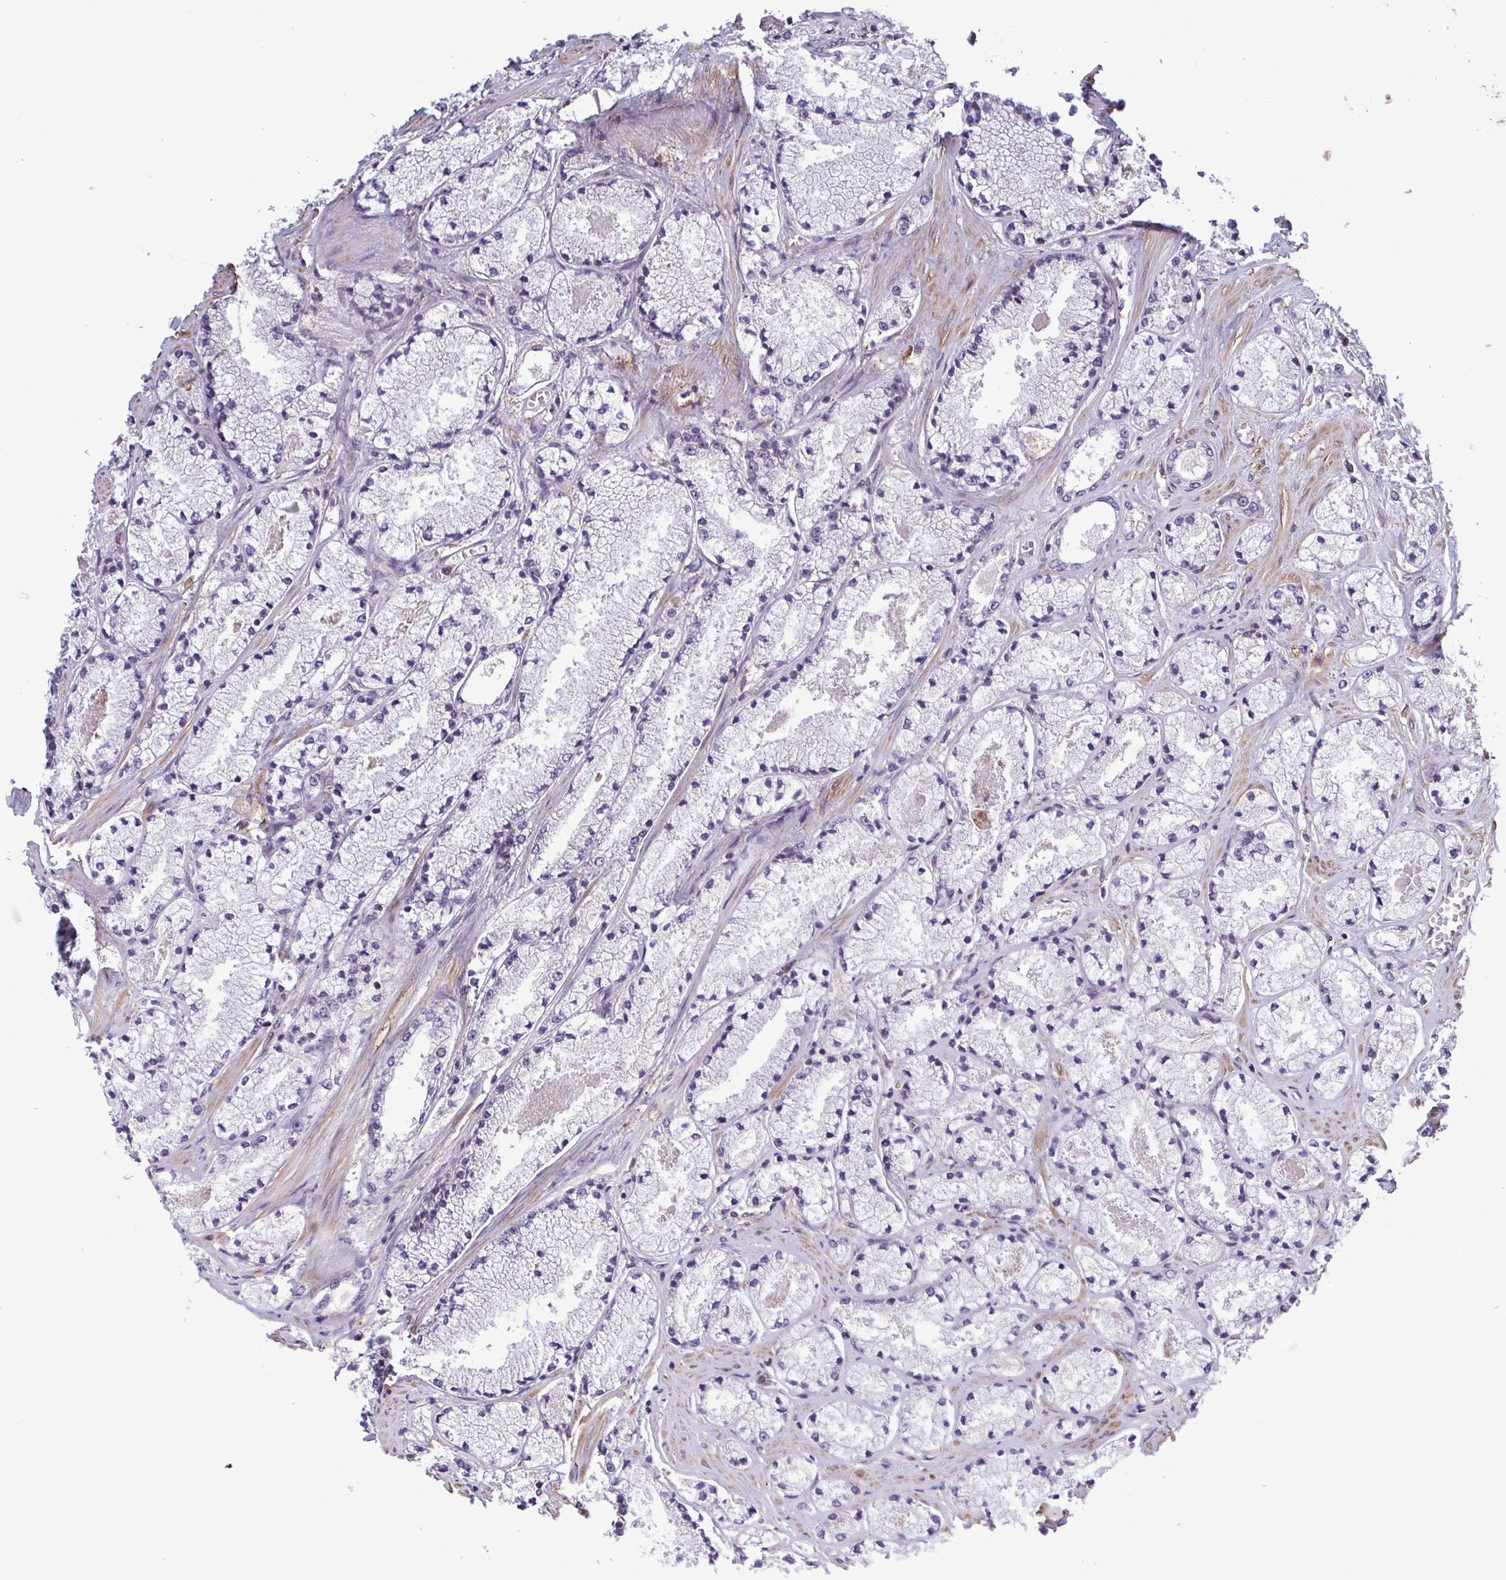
{"staining": {"intensity": "negative", "quantity": "none", "location": "none"}, "tissue": "prostate cancer", "cell_type": "Tumor cells", "image_type": "cancer", "snomed": [{"axis": "morphology", "description": "Adenocarcinoma, High grade"}, {"axis": "topography", "description": "Prostate"}], "caption": "This is an IHC image of high-grade adenocarcinoma (prostate). There is no positivity in tumor cells.", "gene": "ZNF200", "patient": {"sex": "male", "age": 63}}